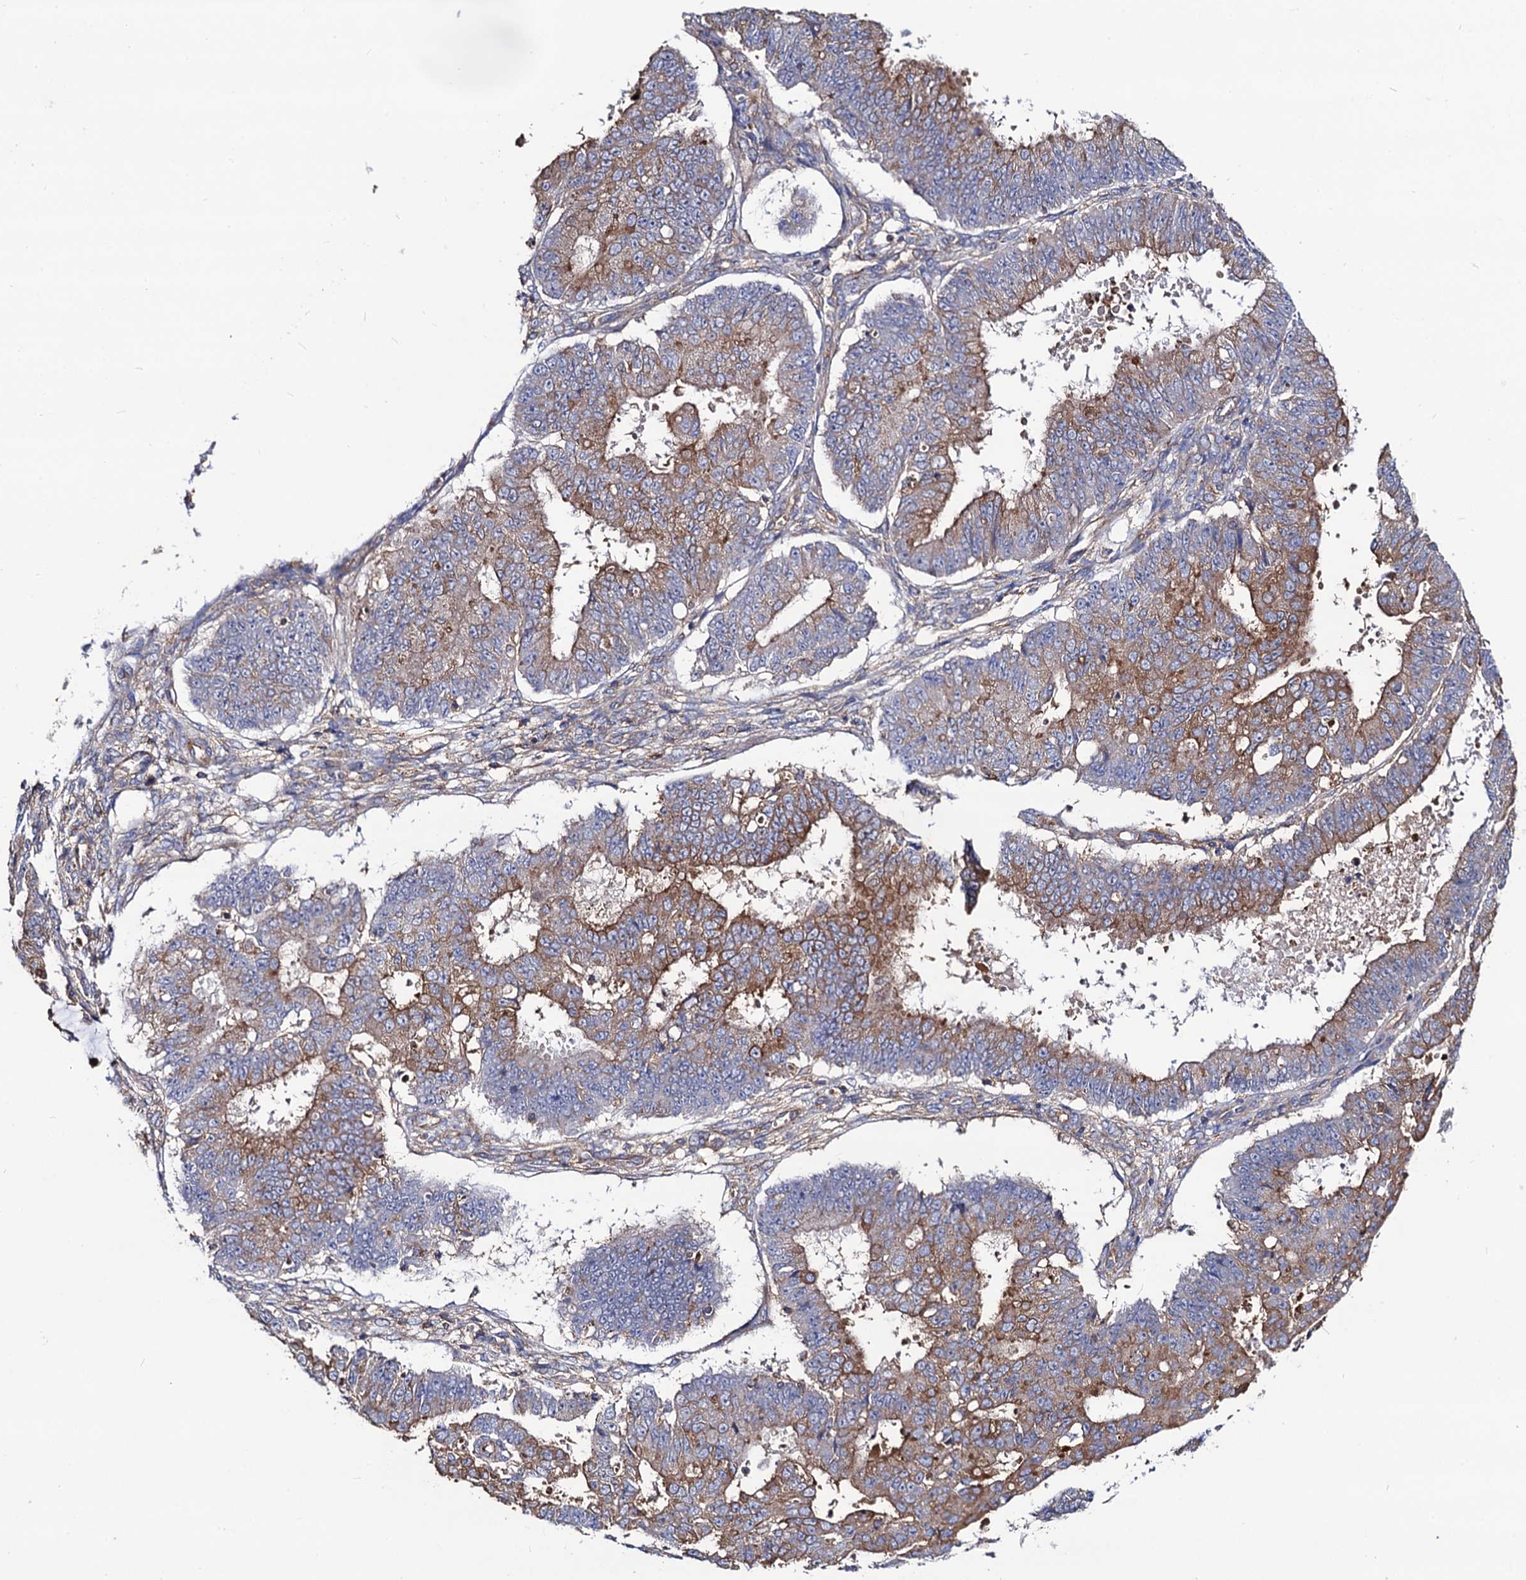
{"staining": {"intensity": "moderate", "quantity": "25%-75%", "location": "cytoplasmic/membranous"}, "tissue": "ovarian cancer", "cell_type": "Tumor cells", "image_type": "cancer", "snomed": [{"axis": "morphology", "description": "Carcinoma, endometroid"}, {"axis": "topography", "description": "Appendix"}, {"axis": "topography", "description": "Ovary"}], "caption": "Endometroid carcinoma (ovarian) stained with DAB IHC reveals medium levels of moderate cytoplasmic/membranous positivity in about 25%-75% of tumor cells. The protein of interest is stained brown, and the nuclei are stained in blue (DAB IHC with brightfield microscopy, high magnification).", "gene": "DYDC1", "patient": {"sex": "female", "age": 42}}